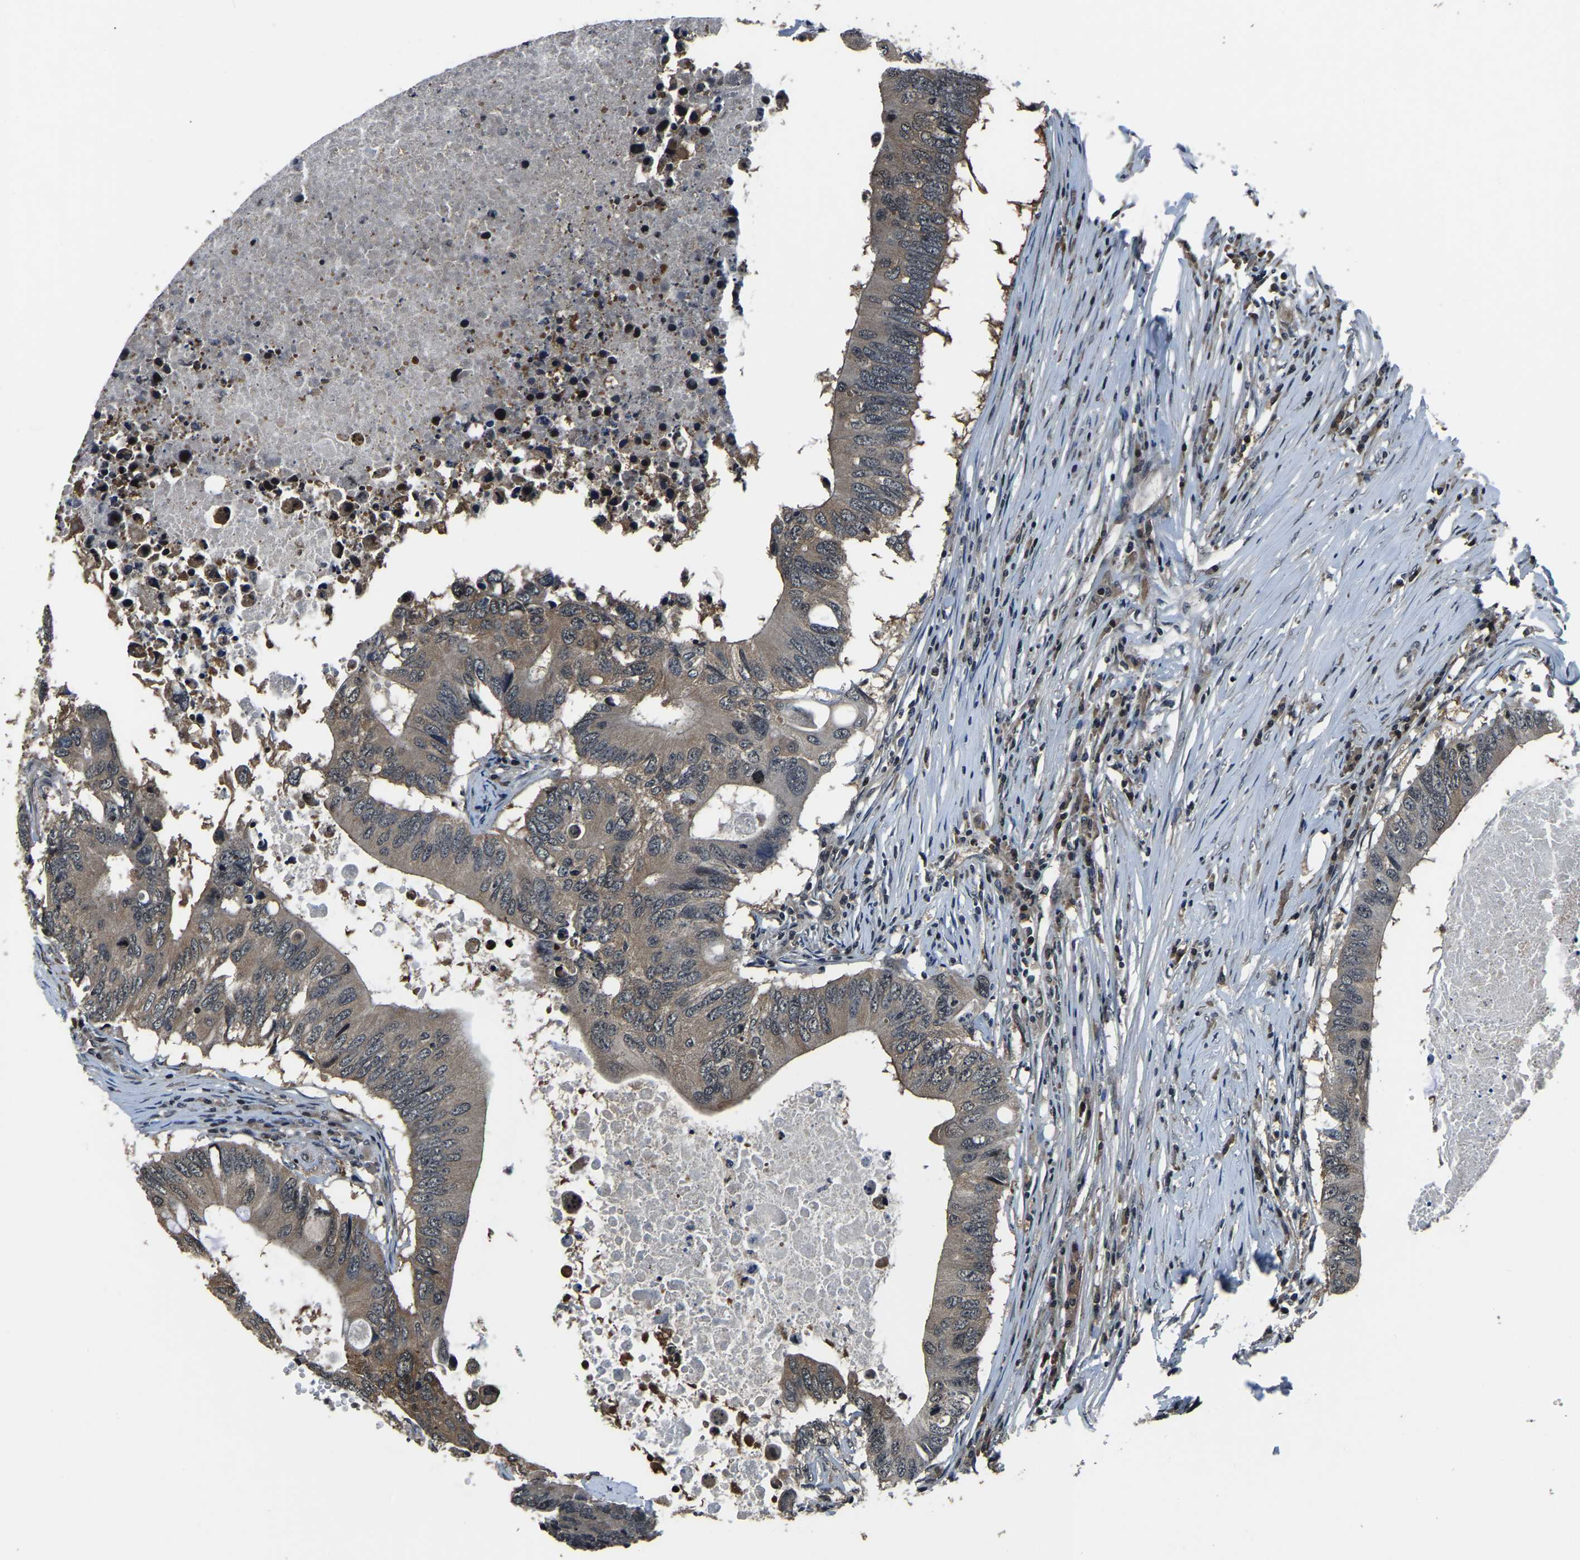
{"staining": {"intensity": "weak", "quantity": ">75%", "location": "cytoplasmic/membranous"}, "tissue": "colorectal cancer", "cell_type": "Tumor cells", "image_type": "cancer", "snomed": [{"axis": "morphology", "description": "Adenocarcinoma, NOS"}, {"axis": "topography", "description": "Colon"}], "caption": "A high-resolution image shows immunohistochemistry (IHC) staining of colorectal cancer, which demonstrates weak cytoplasmic/membranous expression in about >75% of tumor cells.", "gene": "ANKIB1", "patient": {"sex": "male", "age": 71}}